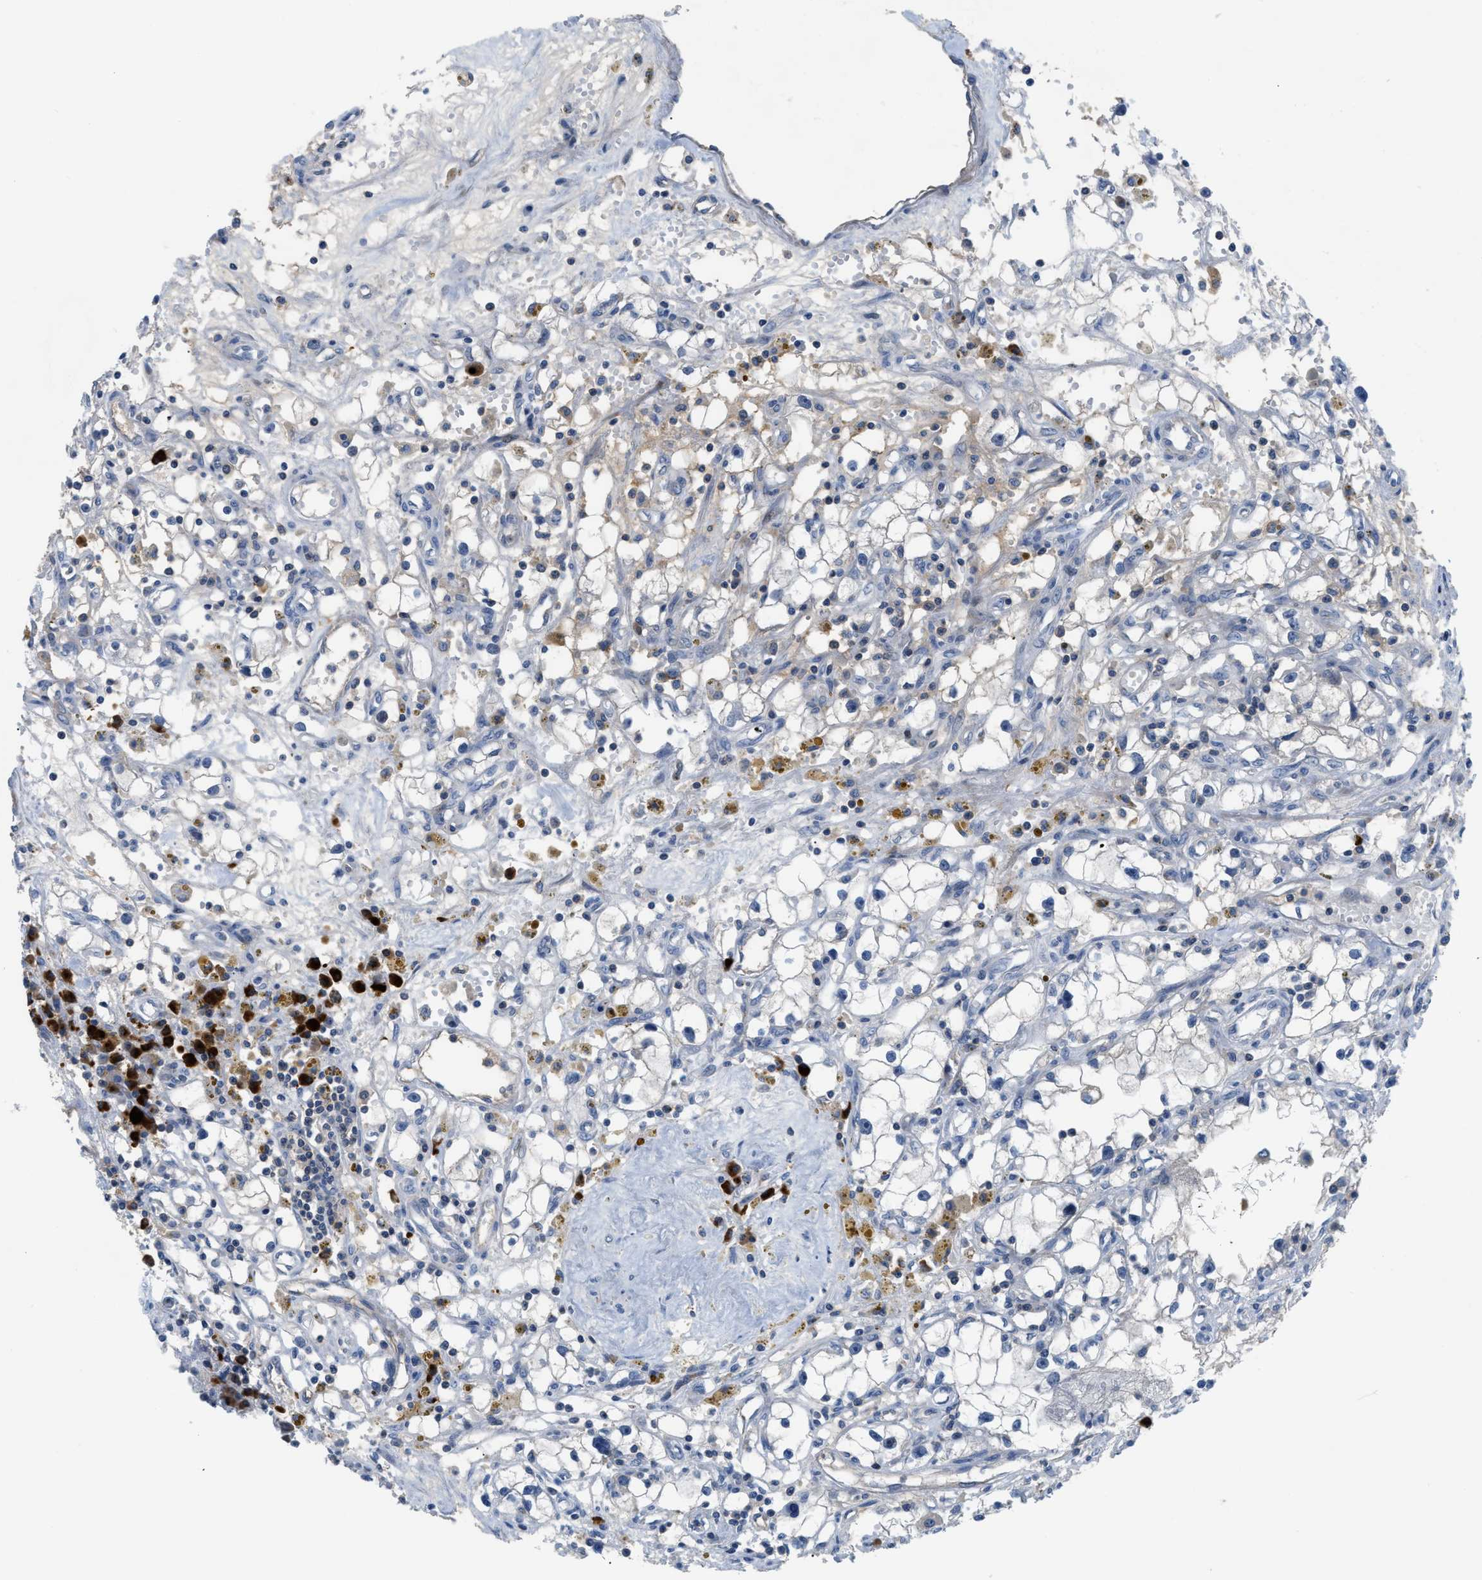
{"staining": {"intensity": "negative", "quantity": "none", "location": "none"}, "tissue": "renal cancer", "cell_type": "Tumor cells", "image_type": "cancer", "snomed": [{"axis": "morphology", "description": "Adenocarcinoma, NOS"}, {"axis": "topography", "description": "Kidney"}], "caption": "This is a photomicrograph of immunohistochemistry staining of renal adenocarcinoma, which shows no positivity in tumor cells.", "gene": "OR9K2", "patient": {"sex": "male", "age": 56}}